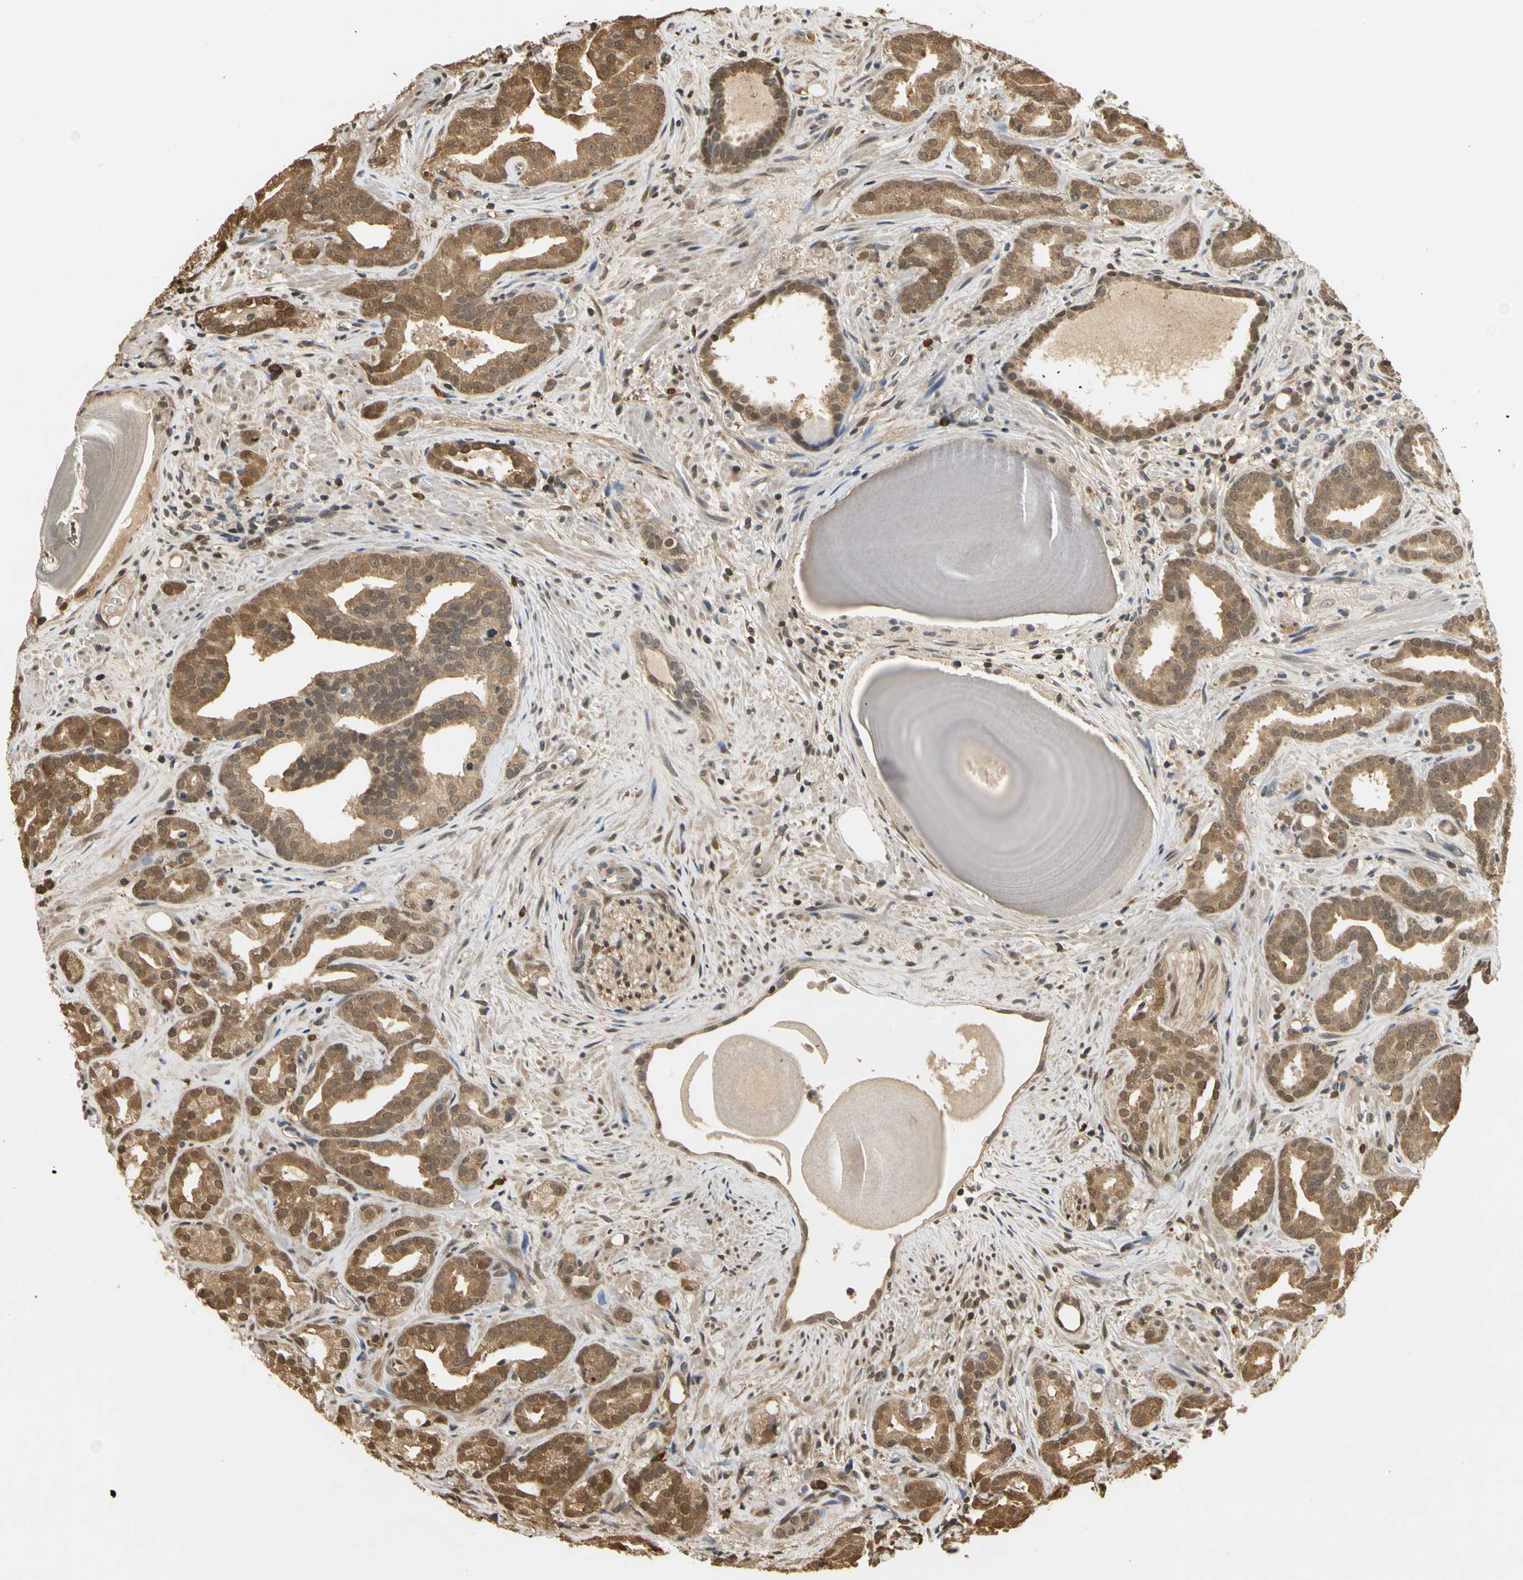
{"staining": {"intensity": "moderate", "quantity": ">75%", "location": "cytoplasmic/membranous,nuclear"}, "tissue": "prostate cancer", "cell_type": "Tumor cells", "image_type": "cancer", "snomed": [{"axis": "morphology", "description": "Adenocarcinoma, Low grade"}, {"axis": "topography", "description": "Prostate"}], "caption": "A medium amount of moderate cytoplasmic/membranous and nuclear staining is appreciated in approximately >75% of tumor cells in adenocarcinoma (low-grade) (prostate) tissue. (Stains: DAB (3,3'-diaminobenzidine) in brown, nuclei in blue, Microscopy: brightfield microscopy at high magnification).", "gene": "SOD1", "patient": {"sex": "male", "age": 63}}